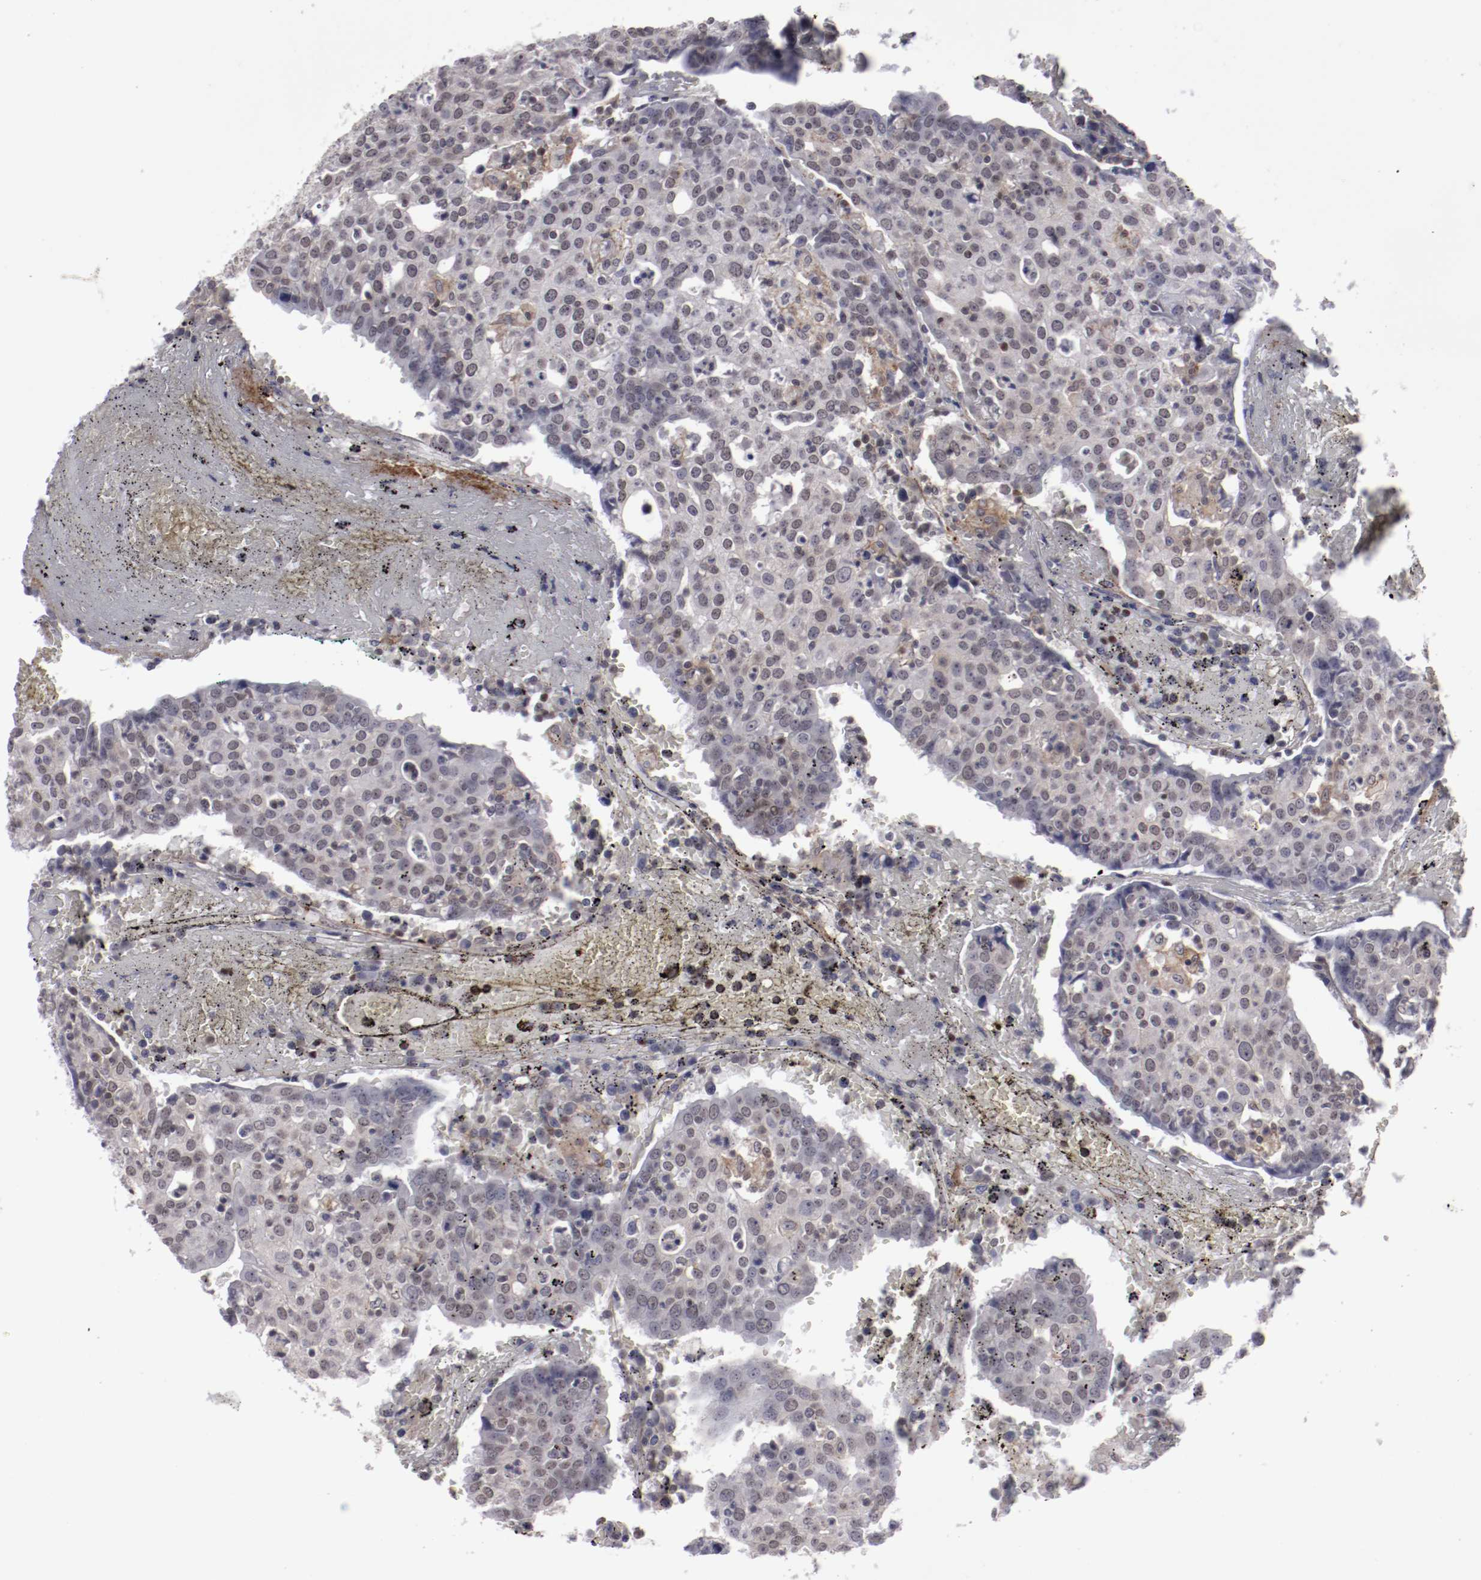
{"staining": {"intensity": "moderate", "quantity": "<25%", "location": "cytoplasmic/membranous"}, "tissue": "head and neck cancer", "cell_type": "Tumor cells", "image_type": "cancer", "snomed": [{"axis": "morphology", "description": "Adenocarcinoma, NOS"}, {"axis": "topography", "description": "Salivary gland"}, {"axis": "topography", "description": "Head-Neck"}], "caption": "Head and neck cancer stained with a brown dye reveals moderate cytoplasmic/membranous positive expression in approximately <25% of tumor cells.", "gene": "LEF1", "patient": {"sex": "female", "age": 65}}